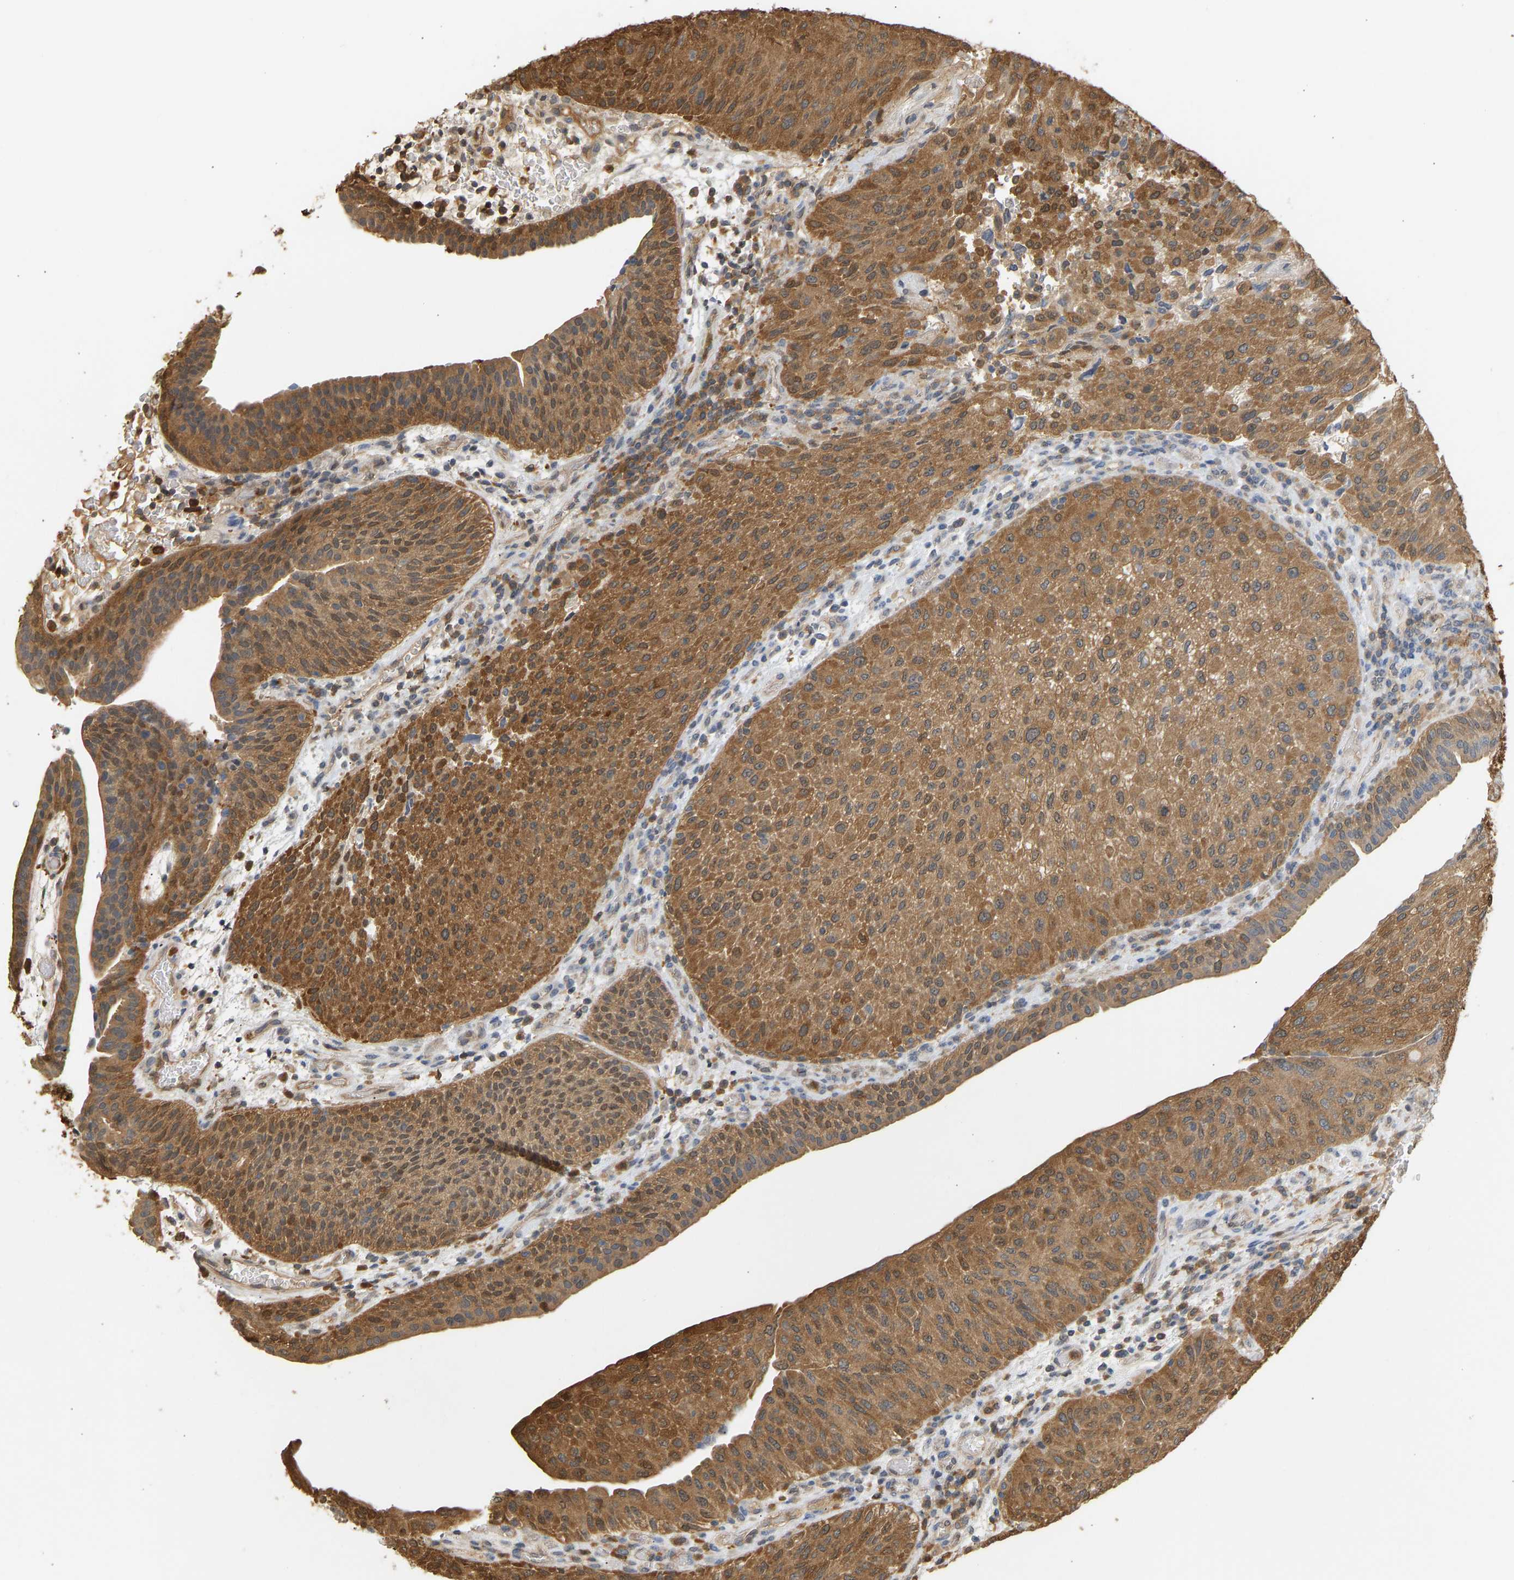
{"staining": {"intensity": "moderate", "quantity": ">75%", "location": "cytoplasmic/membranous"}, "tissue": "urothelial cancer", "cell_type": "Tumor cells", "image_type": "cancer", "snomed": [{"axis": "morphology", "description": "Urothelial carcinoma, Low grade"}, {"axis": "morphology", "description": "Urothelial carcinoma, High grade"}, {"axis": "topography", "description": "Urinary bladder"}], "caption": "Immunohistochemical staining of urothelial cancer shows medium levels of moderate cytoplasmic/membranous protein expression in about >75% of tumor cells. (DAB (3,3'-diaminobenzidine) IHC, brown staining for protein, blue staining for nuclei).", "gene": "ENO1", "patient": {"sex": "male", "age": 35}}